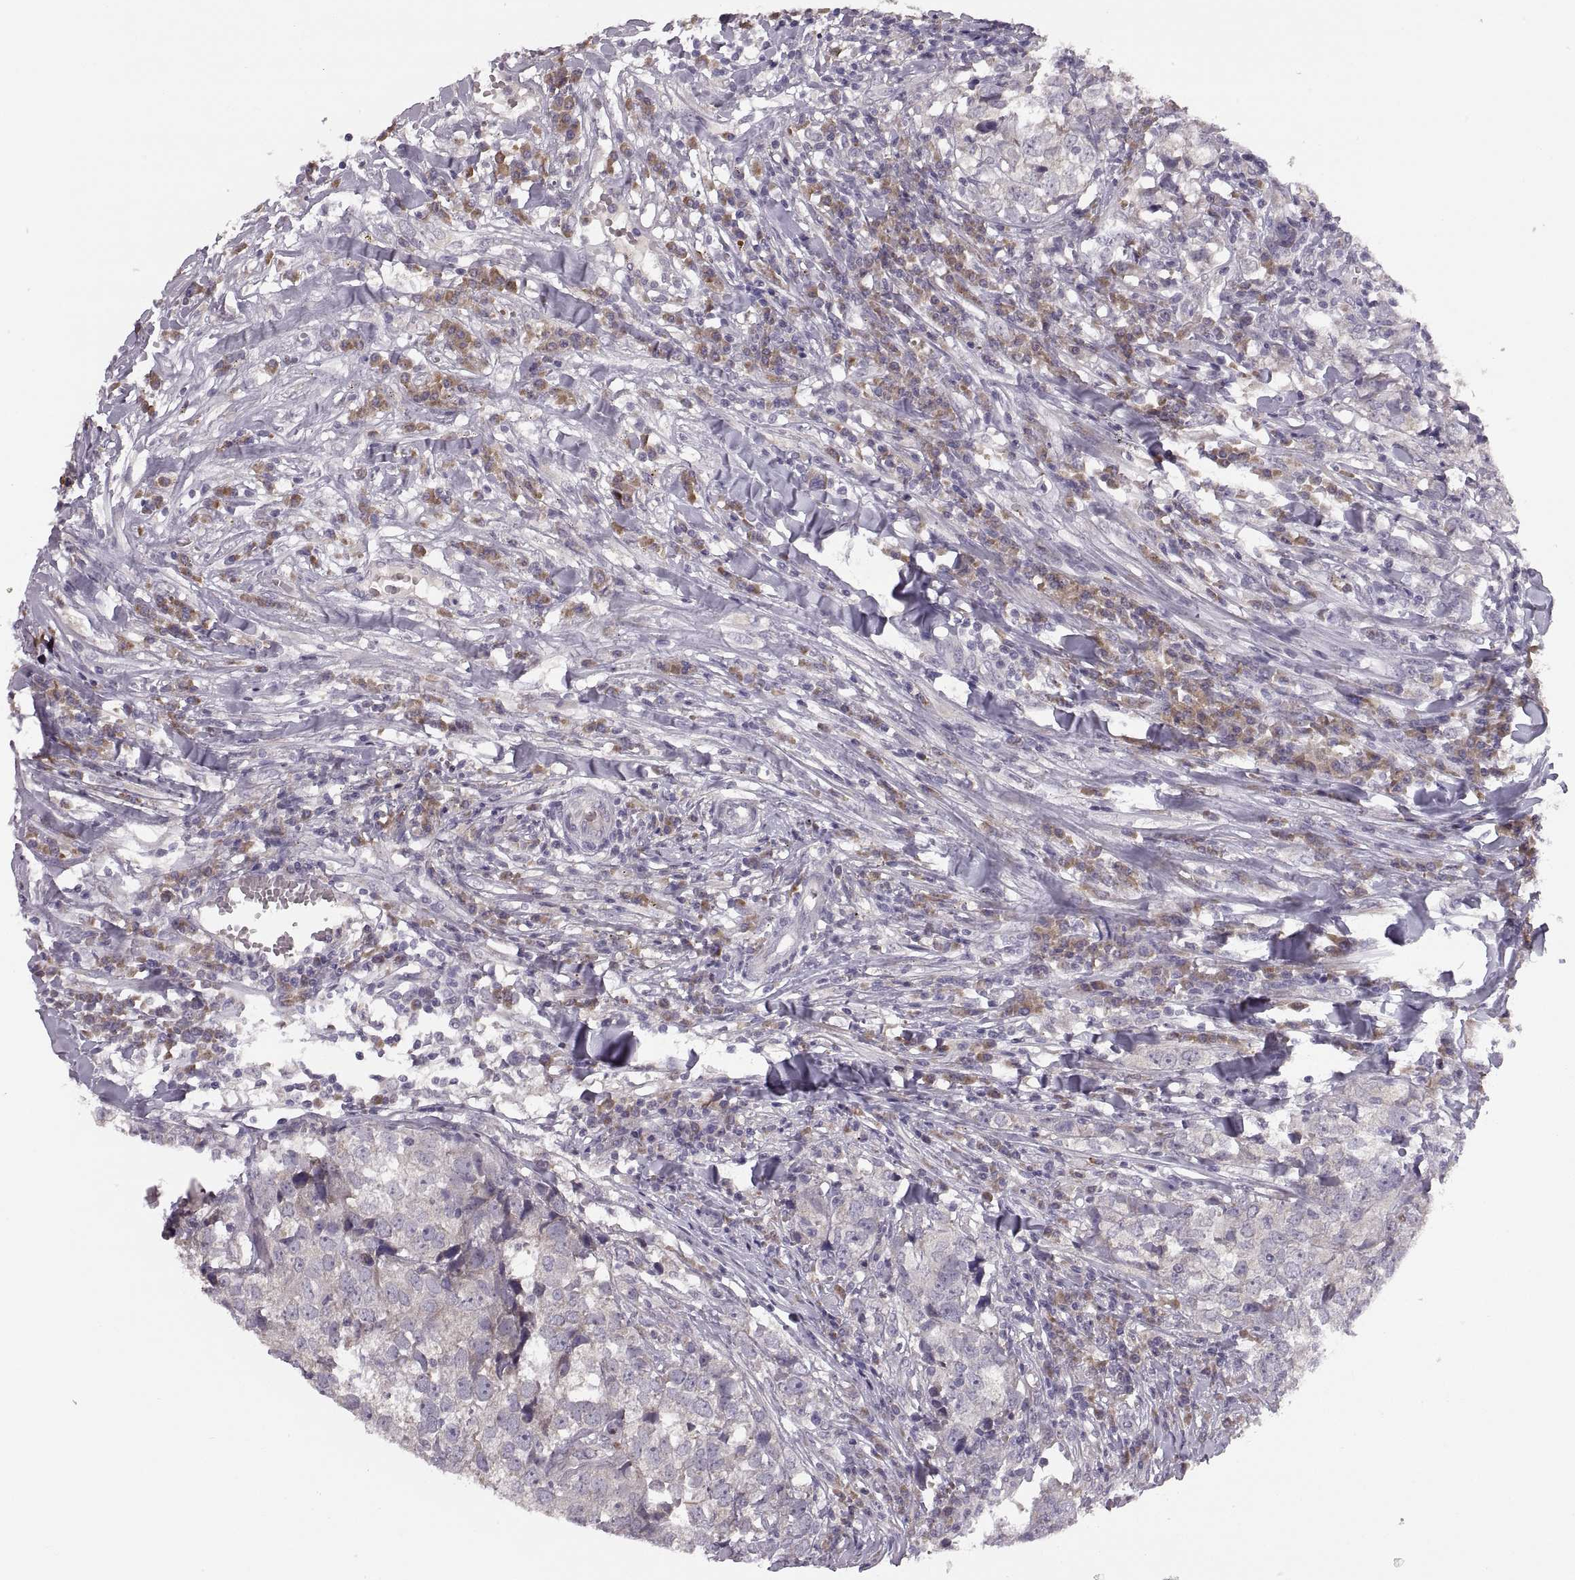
{"staining": {"intensity": "negative", "quantity": "none", "location": "none"}, "tissue": "breast cancer", "cell_type": "Tumor cells", "image_type": "cancer", "snomed": [{"axis": "morphology", "description": "Duct carcinoma"}, {"axis": "topography", "description": "Breast"}], "caption": "Intraductal carcinoma (breast) was stained to show a protein in brown. There is no significant staining in tumor cells.", "gene": "ADH6", "patient": {"sex": "female", "age": 30}}